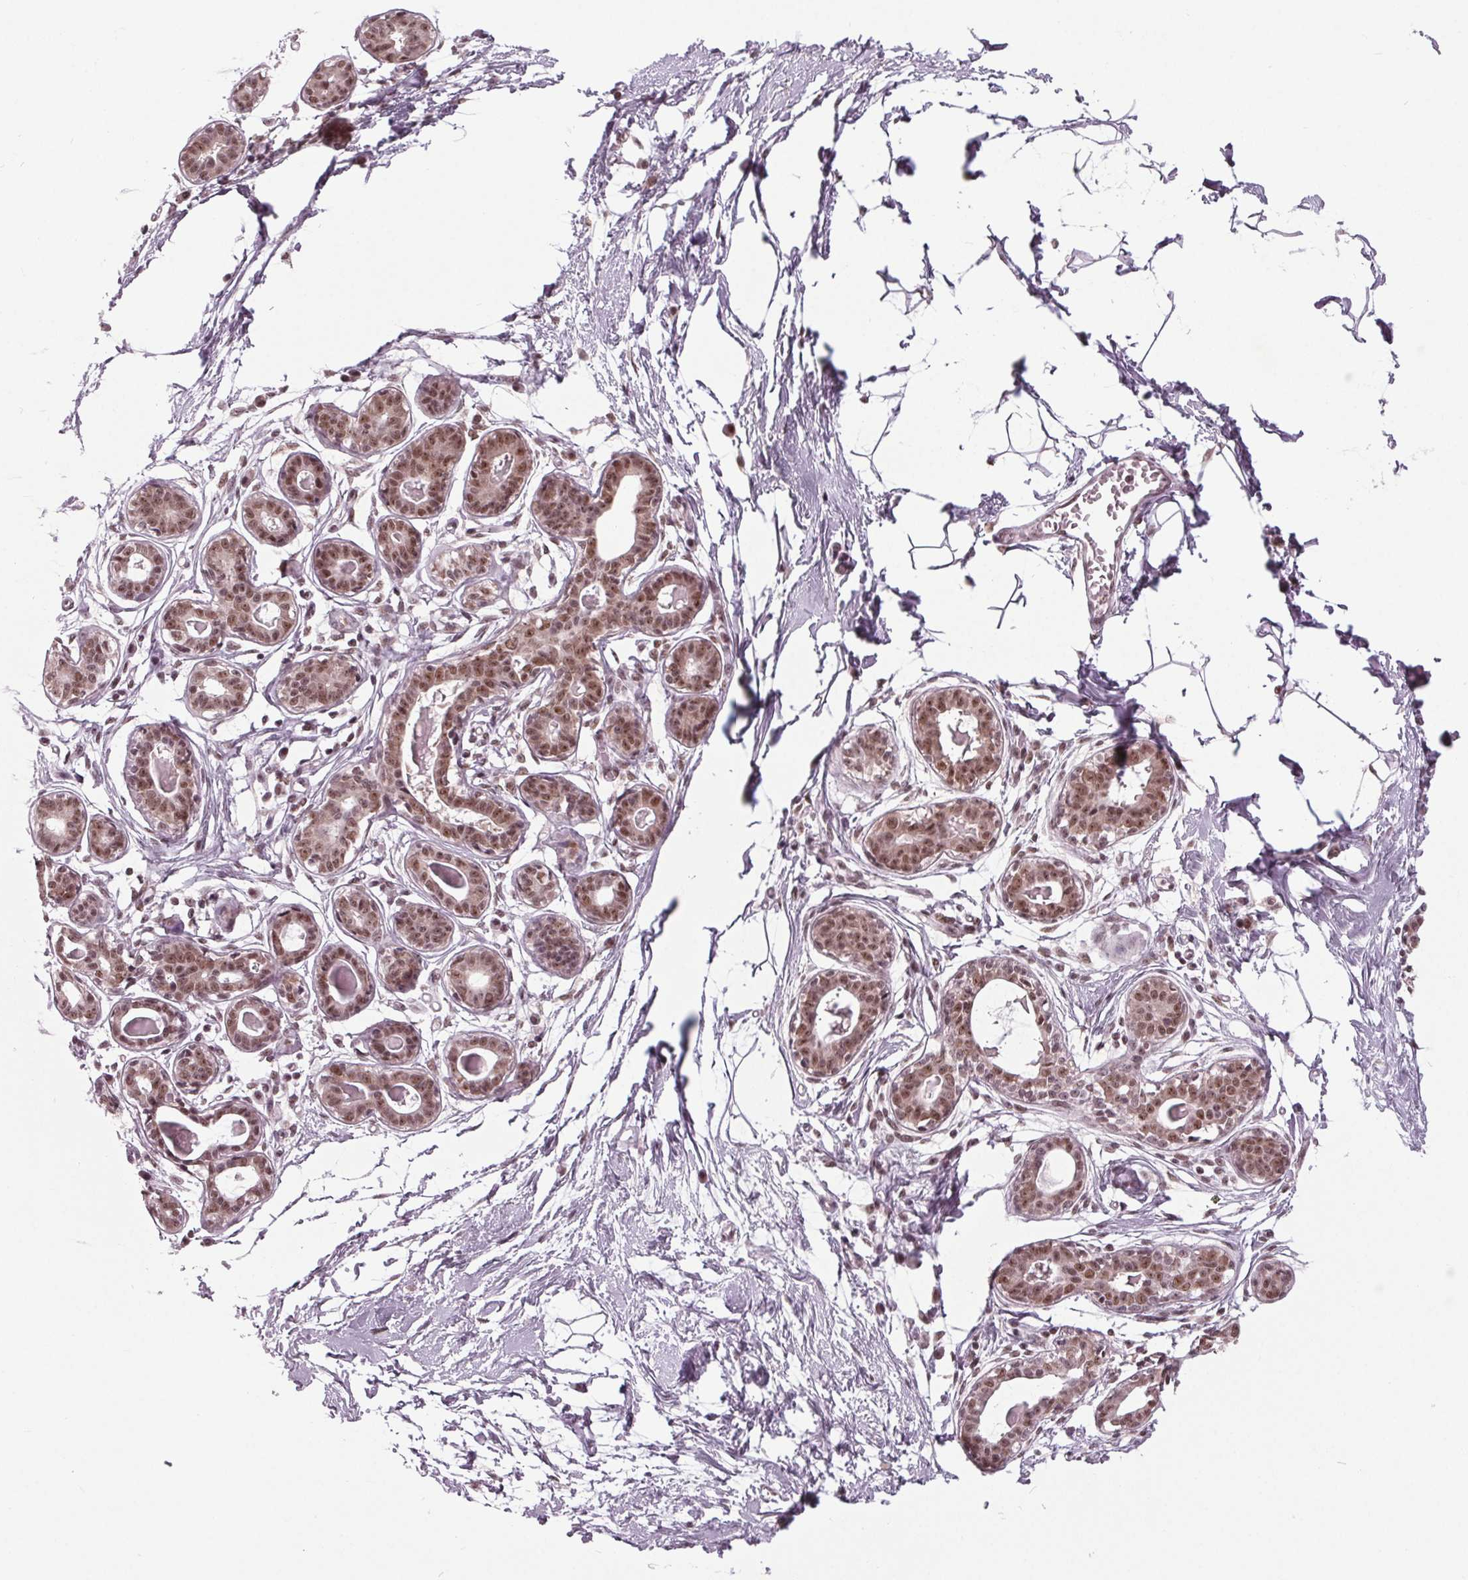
{"staining": {"intensity": "moderate", "quantity": ">75%", "location": "nuclear"}, "tissue": "breast", "cell_type": "Adipocytes", "image_type": "normal", "snomed": [{"axis": "morphology", "description": "Normal tissue, NOS"}, {"axis": "topography", "description": "Breast"}], "caption": "High-power microscopy captured an IHC photomicrograph of unremarkable breast, revealing moderate nuclear staining in about >75% of adipocytes. (DAB (3,3'-diaminobenzidine) IHC, brown staining for protein, blue staining for nuclei).", "gene": "DDX41", "patient": {"sex": "female", "age": 45}}